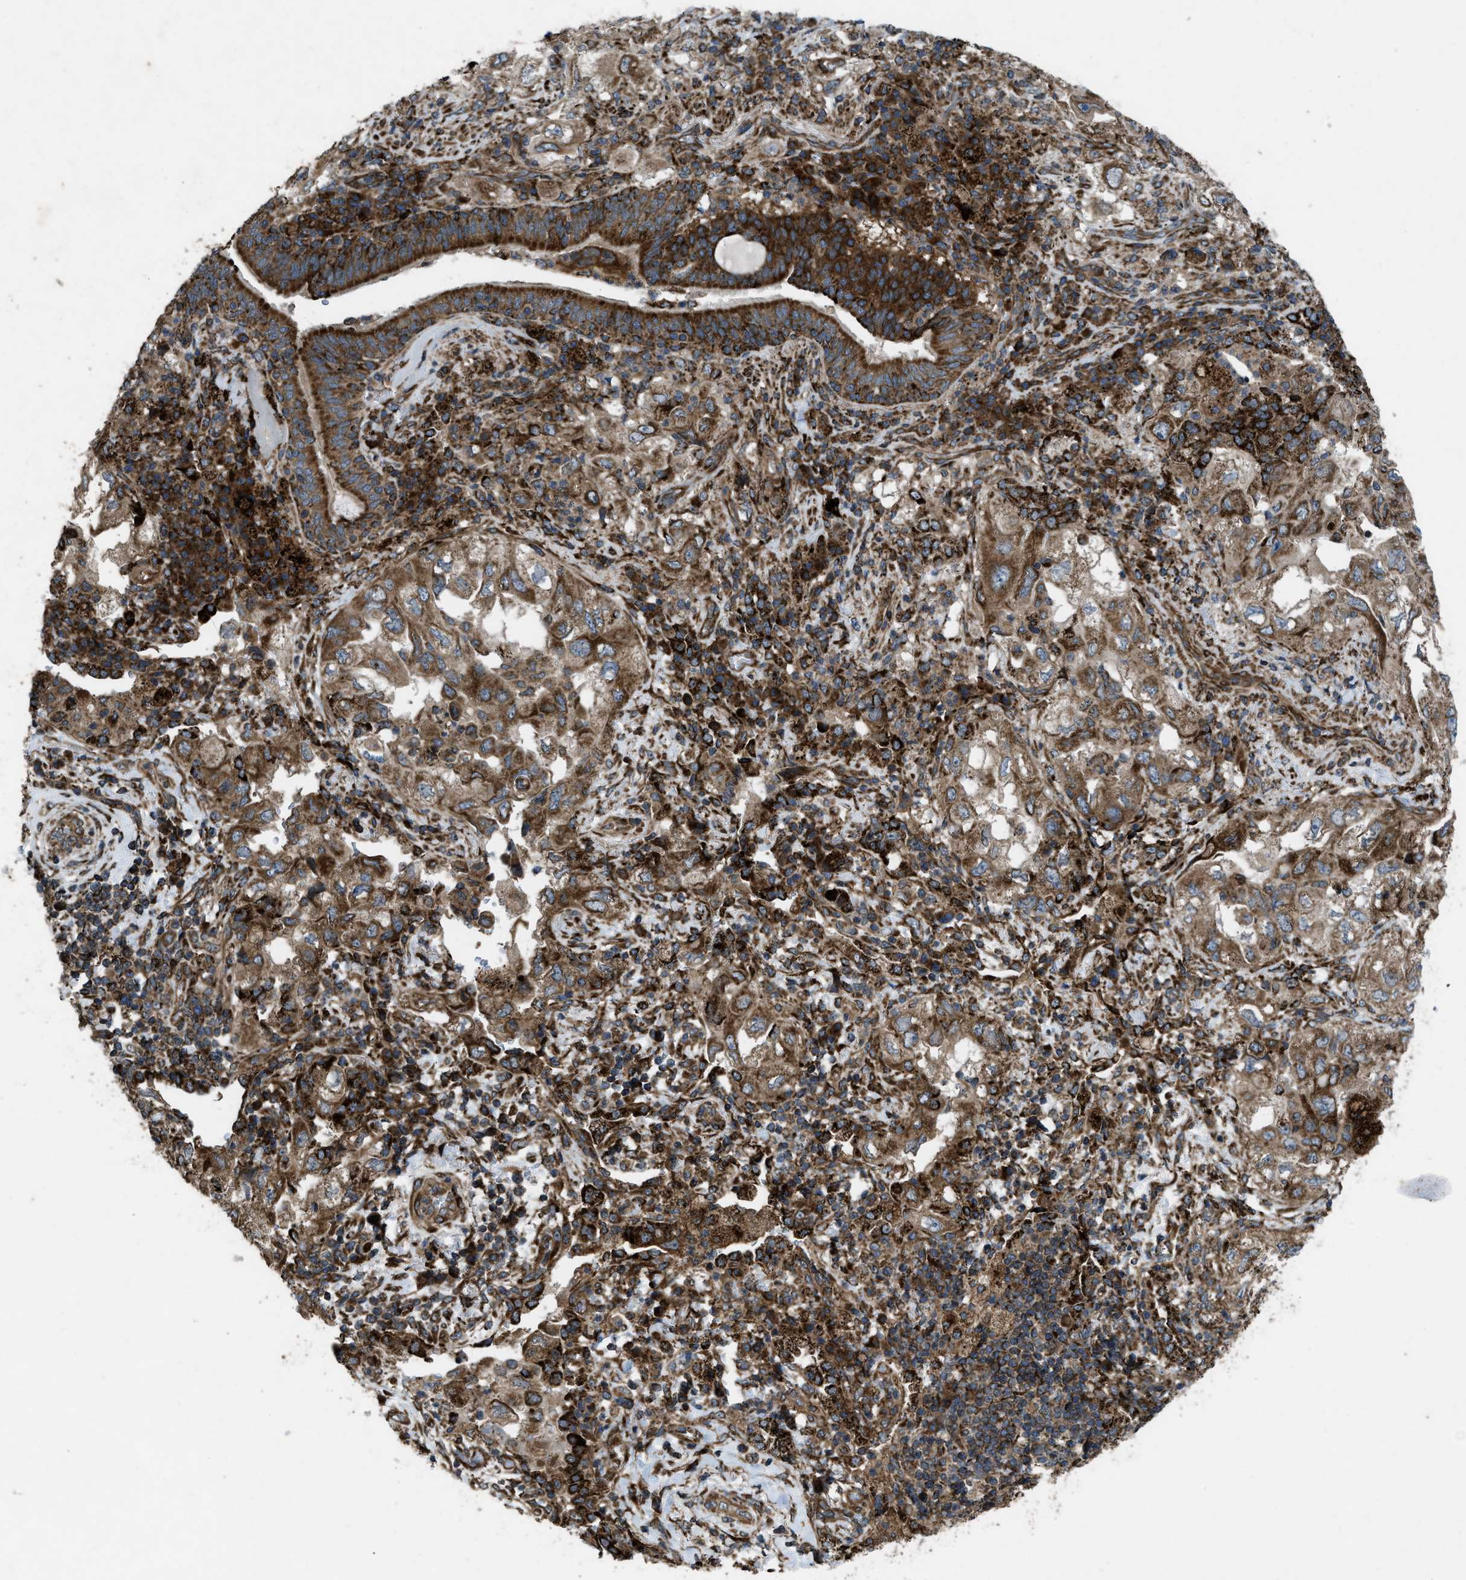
{"staining": {"intensity": "moderate", "quantity": ">75%", "location": "cytoplasmic/membranous"}, "tissue": "lung cancer", "cell_type": "Tumor cells", "image_type": "cancer", "snomed": [{"axis": "morphology", "description": "Adenocarcinoma, NOS"}, {"axis": "topography", "description": "Lung"}], "caption": "About >75% of tumor cells in adenocarcinoma (lung) reveal moderate cytoplasmic/membranous protein staining as visualized by brown immunohistochemical staining.", "gene": "PER3", "patient": {"sex": "male", "age": 64}}